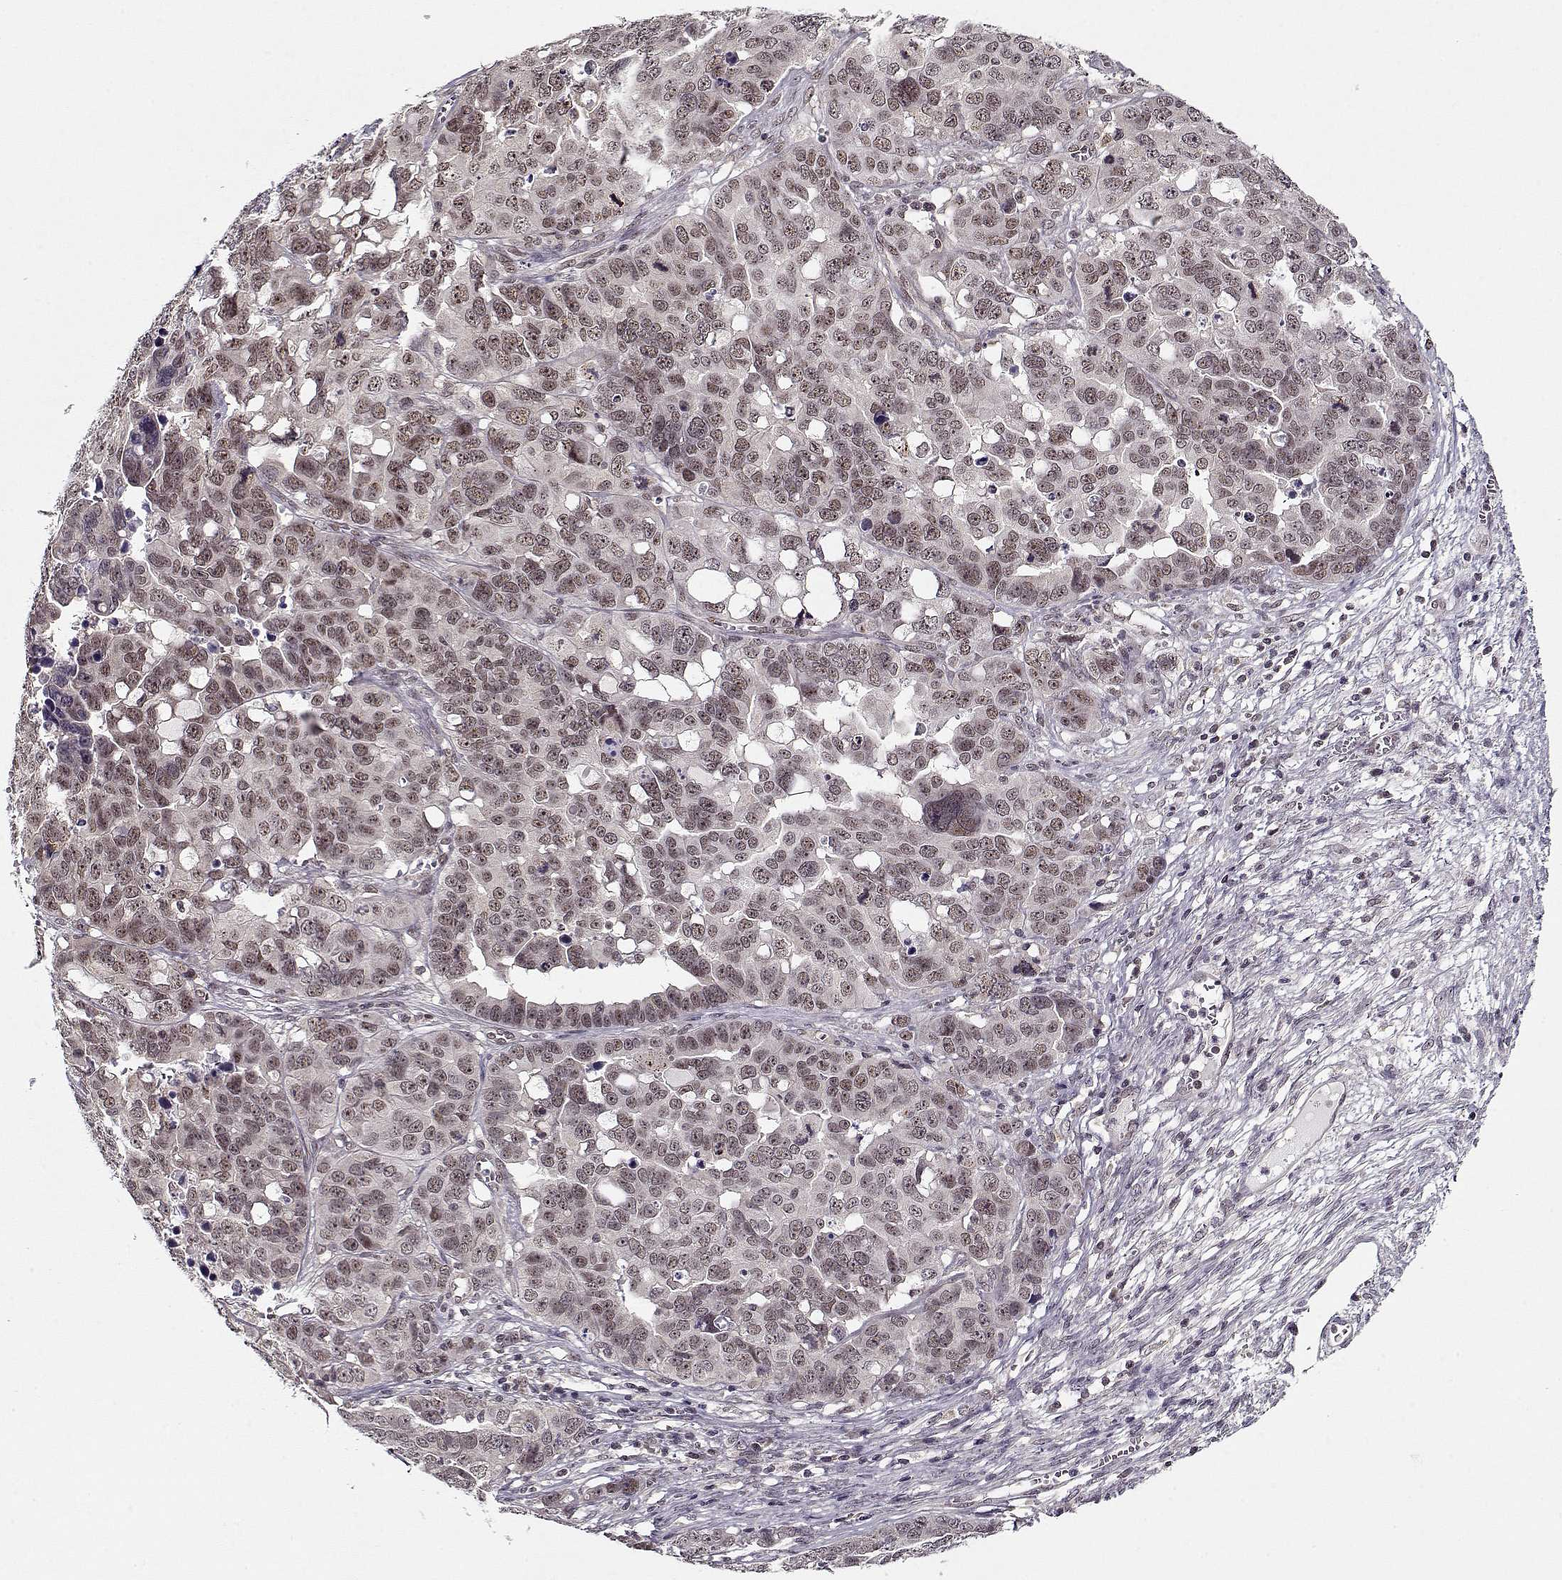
{"staining": {"intensity": "weak", "quantity": ">75%", "location": "nuclear"}, "tissue": "ovarian cancer", "cell_type": "Tumor cells", "image_type": "cancer", "snomed": [{"axis": "morphology", "description": "Carcinoma, endometroid"}, {"axis": "topography", "description": "Ovary"}], "caption": "IHC (DAB) staining of human endometroid carcinoma (ovarian) exhibits weak nuclear protein positivity in about >75% of tumor cells. The staining is performed using DAB (3,3'-diaminobenzidine) brown chromogen to label protein expression. The nuclei are counter-stained blue using hematoxylin.", "gene": "TESPA1", "patient": {"sex": "female", "age": 78}}